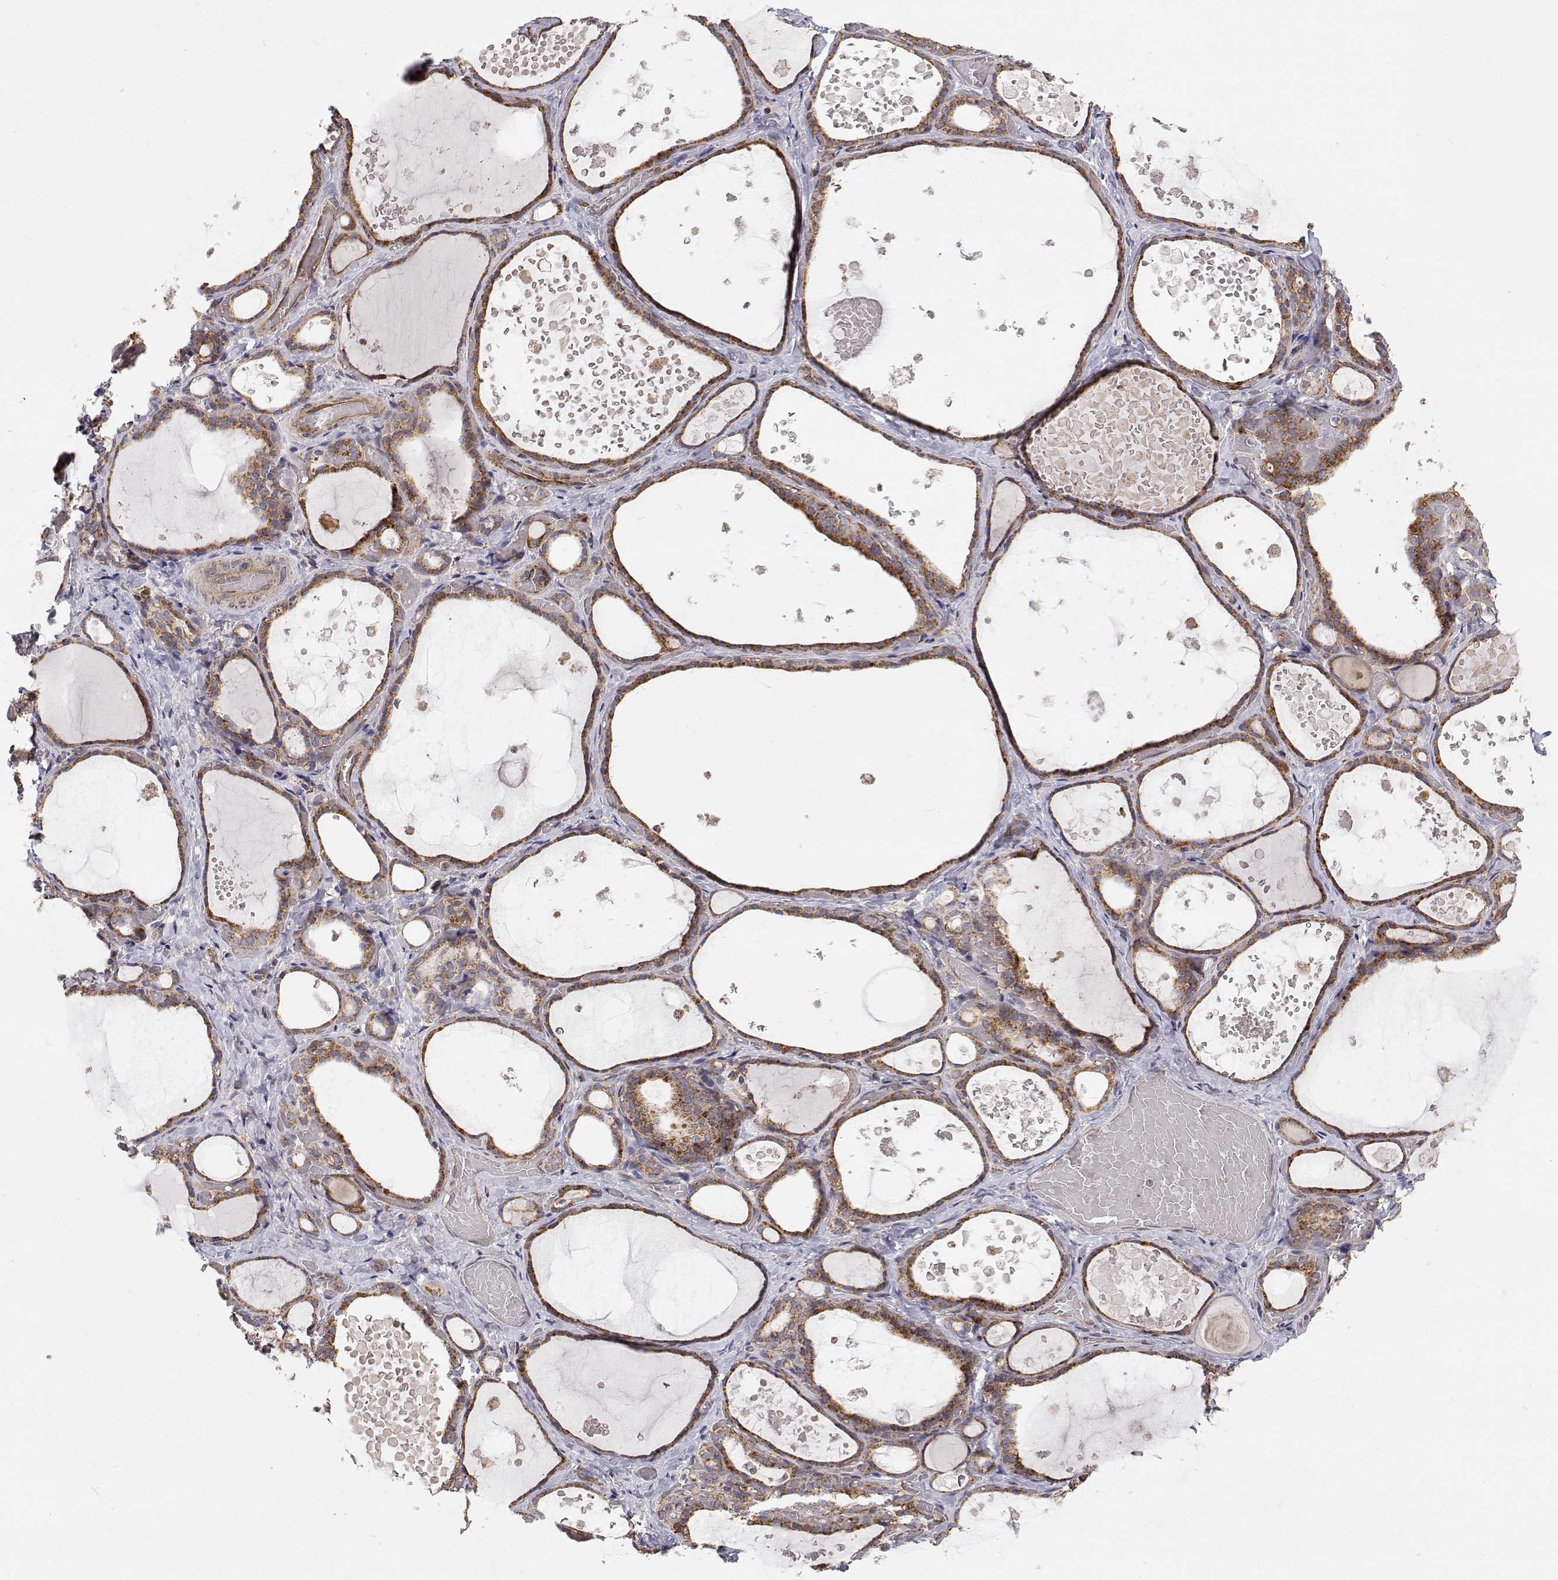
{"staining": {"intensity": "strong", "quantity": ">75%", "location": "cytoplasmic/membranous"}, "tissue": "thyroid gland", "cell_type": "Glandular cells", "image_type": "normal", "snomed": [{"axis": "morphology", "description": "Normal tissue, NOS"}, {"axis": "topography", "description": "Thyroid gland"}], "caption": "Protein analysis of benign thyroid gland demonstrates strong cytoplasmic/membranous staining in about >75% of glandular cells.", "gene": "SPICE1", "patient": {"sex": "female", "age": 56}}